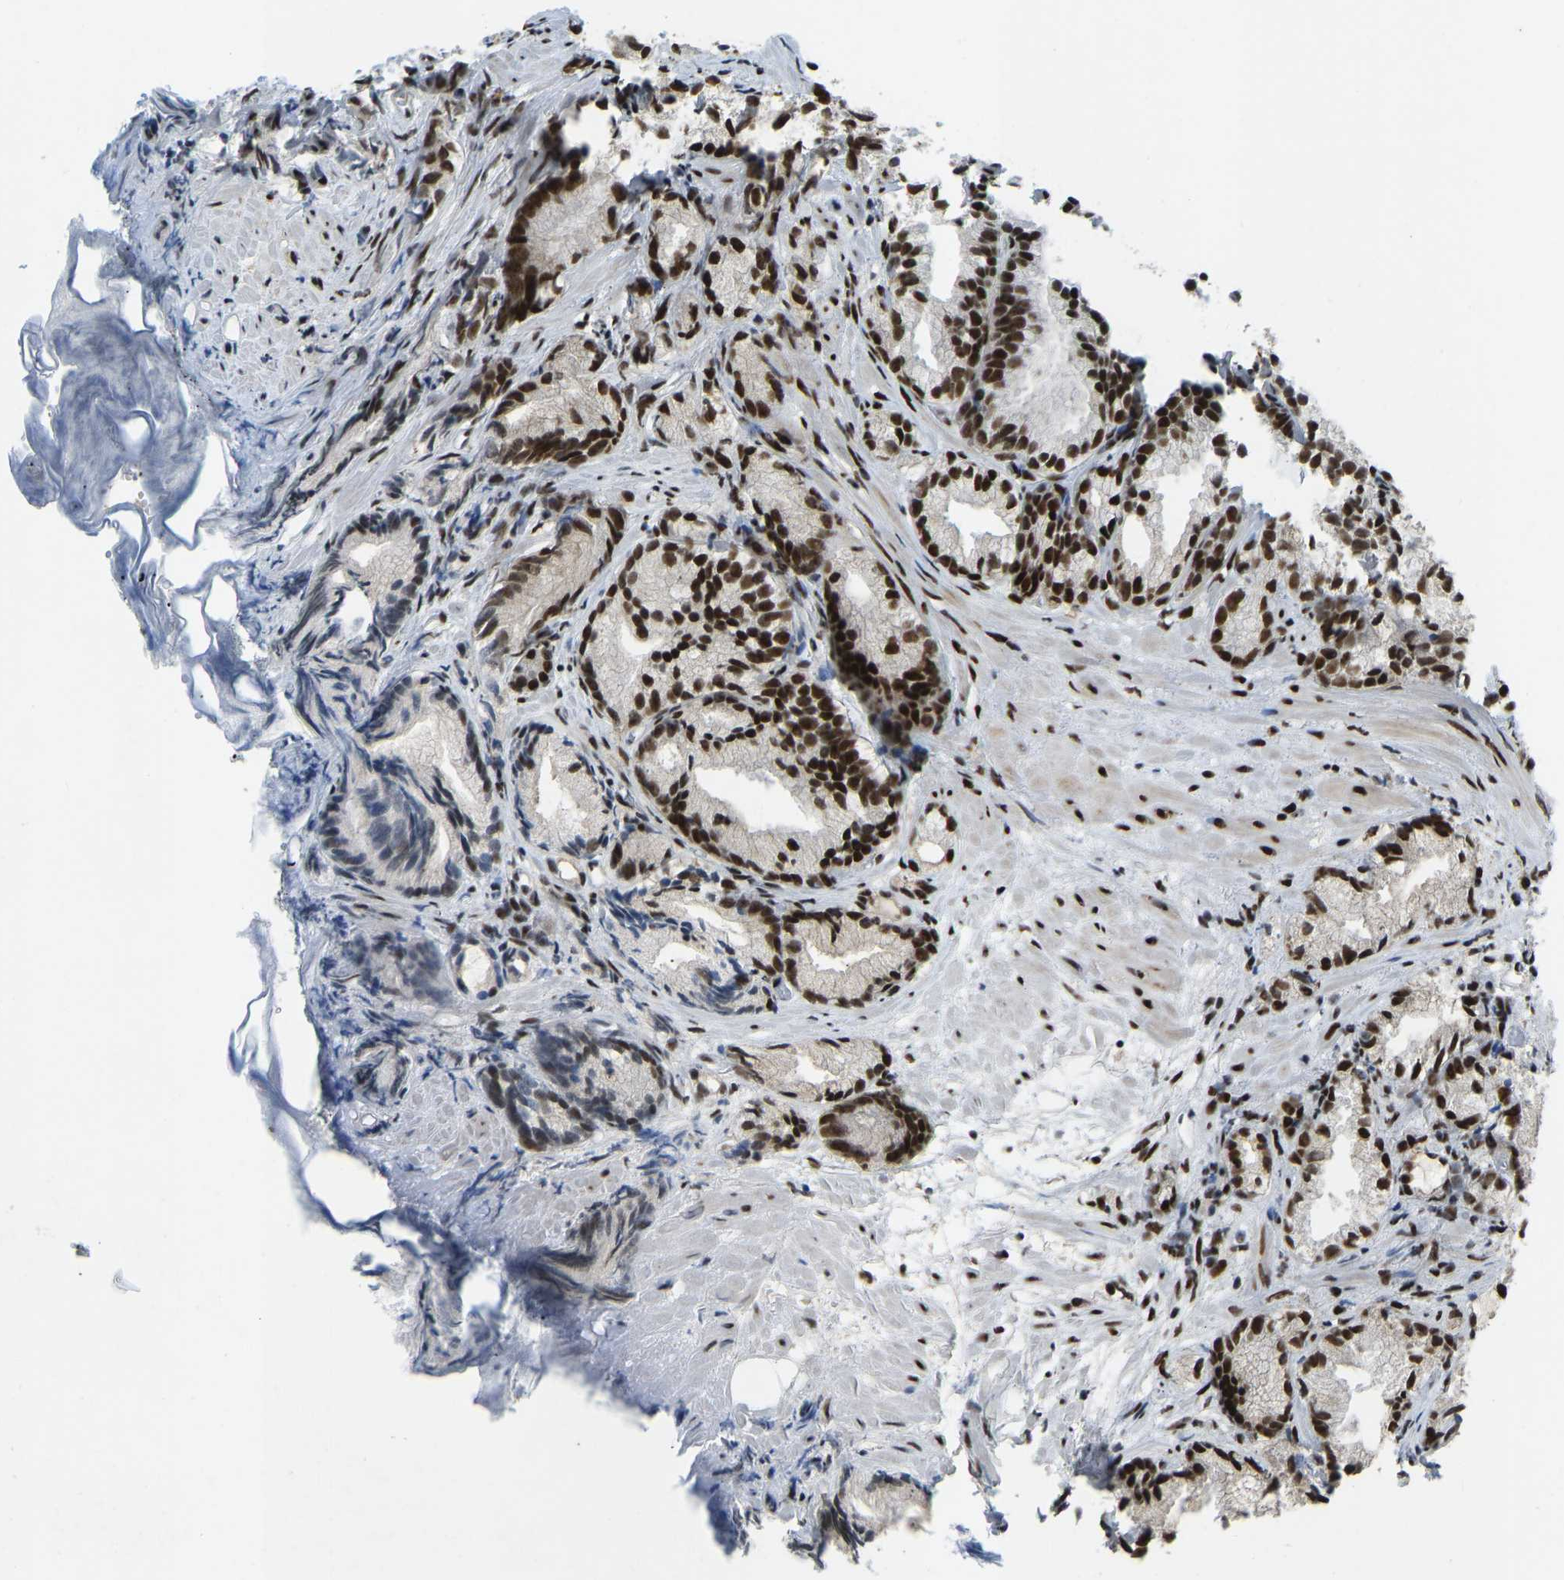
{"staining": {"intensity": "strong", "quantity": ">75%", "location": "nuclear"}, "tissue": "prostate cancer", "cell_type": "Tumor cells", "image_type": "cancer", "snomed": [{"axis": "morphology", "description": "Adenocarcinoma, Low grade"}, {"axis": "topography", "description": "Prostate"}], "caption": "Strong nuclear positivity for a protein is seen in about >75% of tumor cells of prostate cancer (adenocarcinoma (low-grade)) using immunohistochemistry (IHC).", "gene": "FOXK1", "patient": {"sex": "male", "age": 89}}